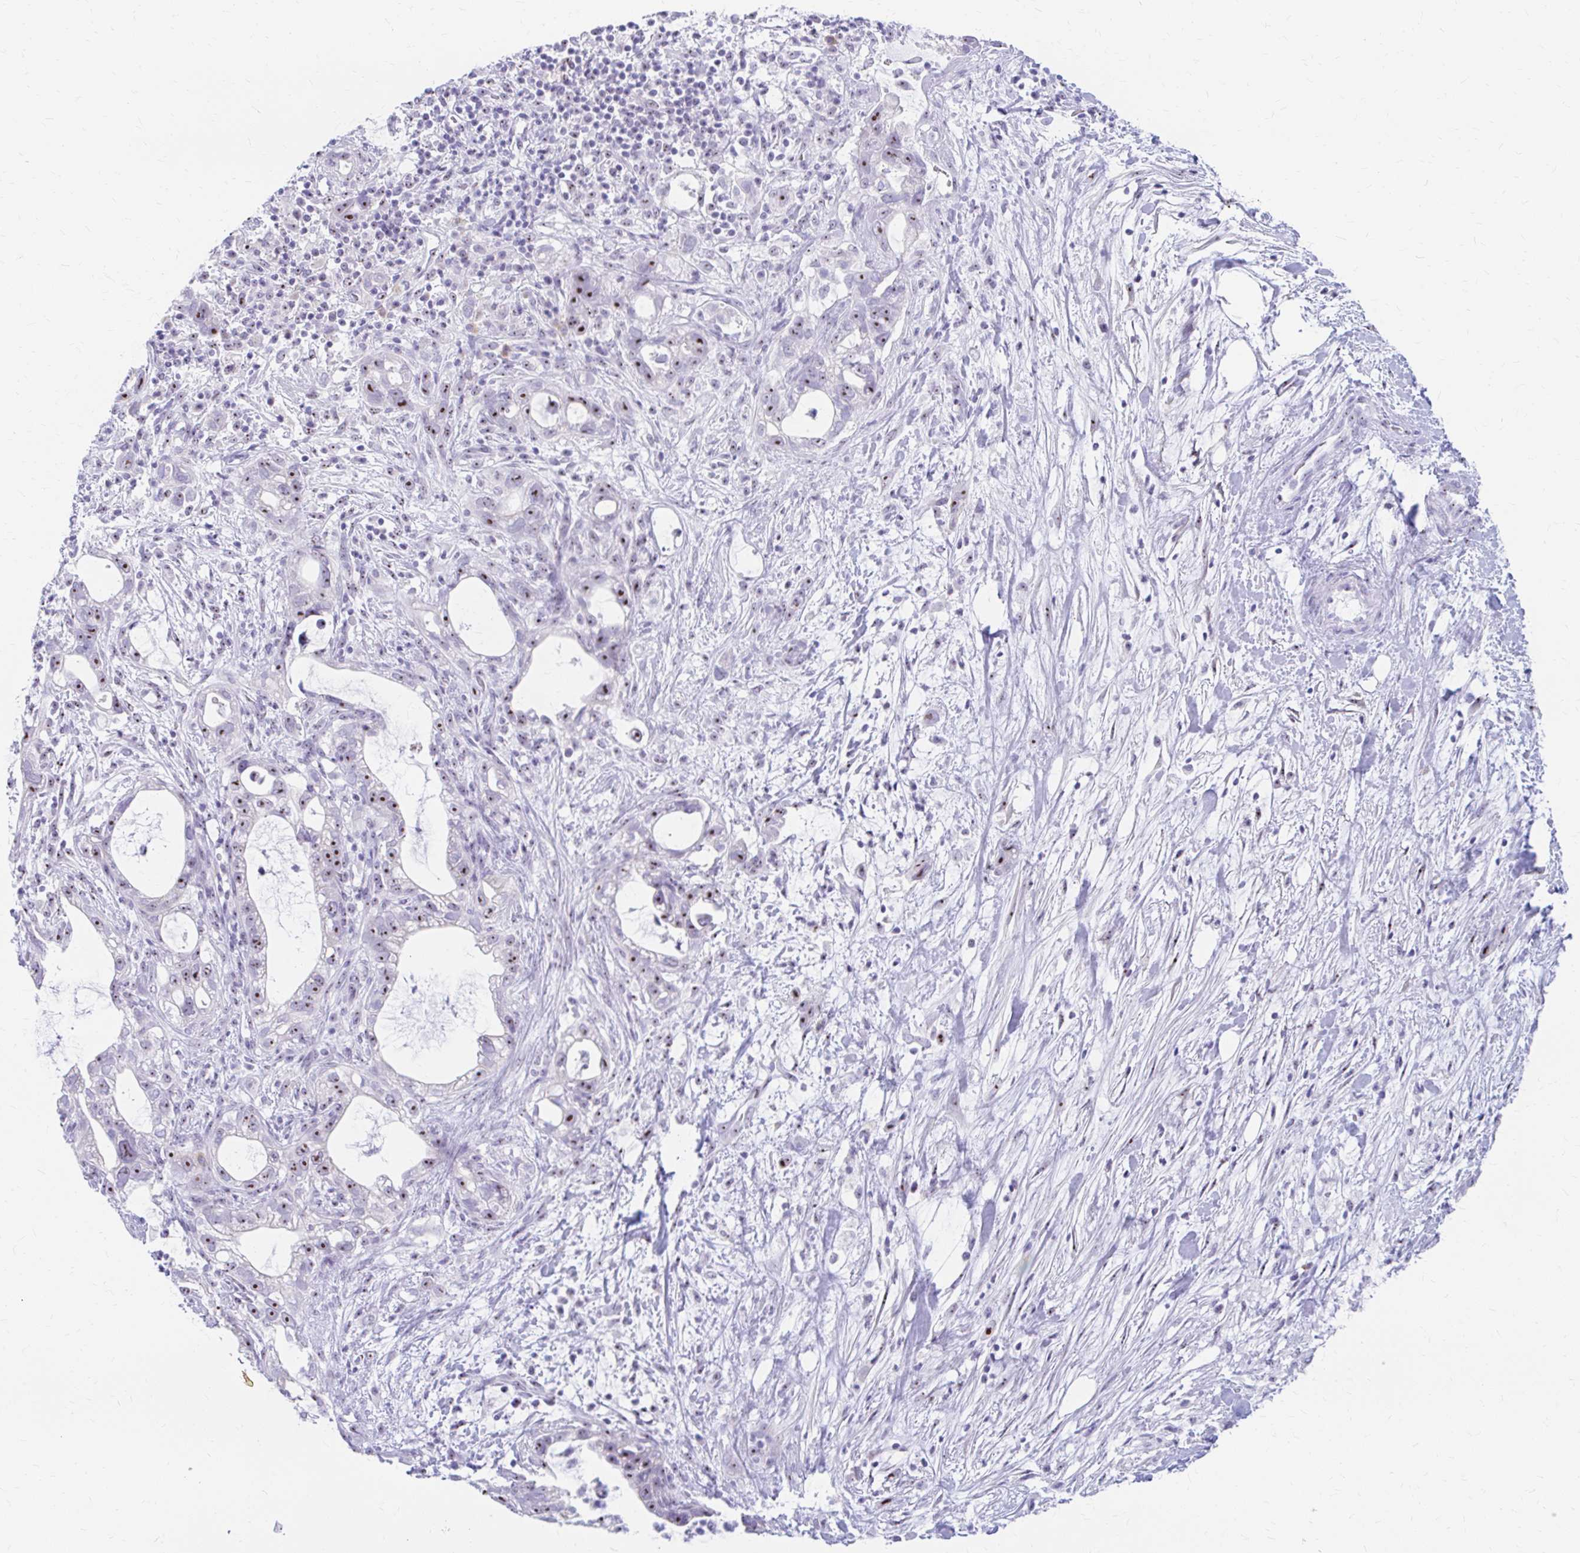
{"staining": {"intensity": "strong", "quantity": "25%-75%", "location": "nuclear"}, "tissue": "pancreatic cancer", "cell_type": "Tumor cells", "image_type": "cancer", "snomed": [{"axis": "morphology", "description": "Adenocarcinoma, NOS"}, {"axis": "topography", "description": "Pancreas"}], "caption": "A high amount of strong nuclear positivity is appreciated in about 25%-75% of tumor cells in pancreatic cancer (adenocarcinoma) tissue.", "gene": "FTSJ3", "patient": {"sex": "male", "age": 70}}